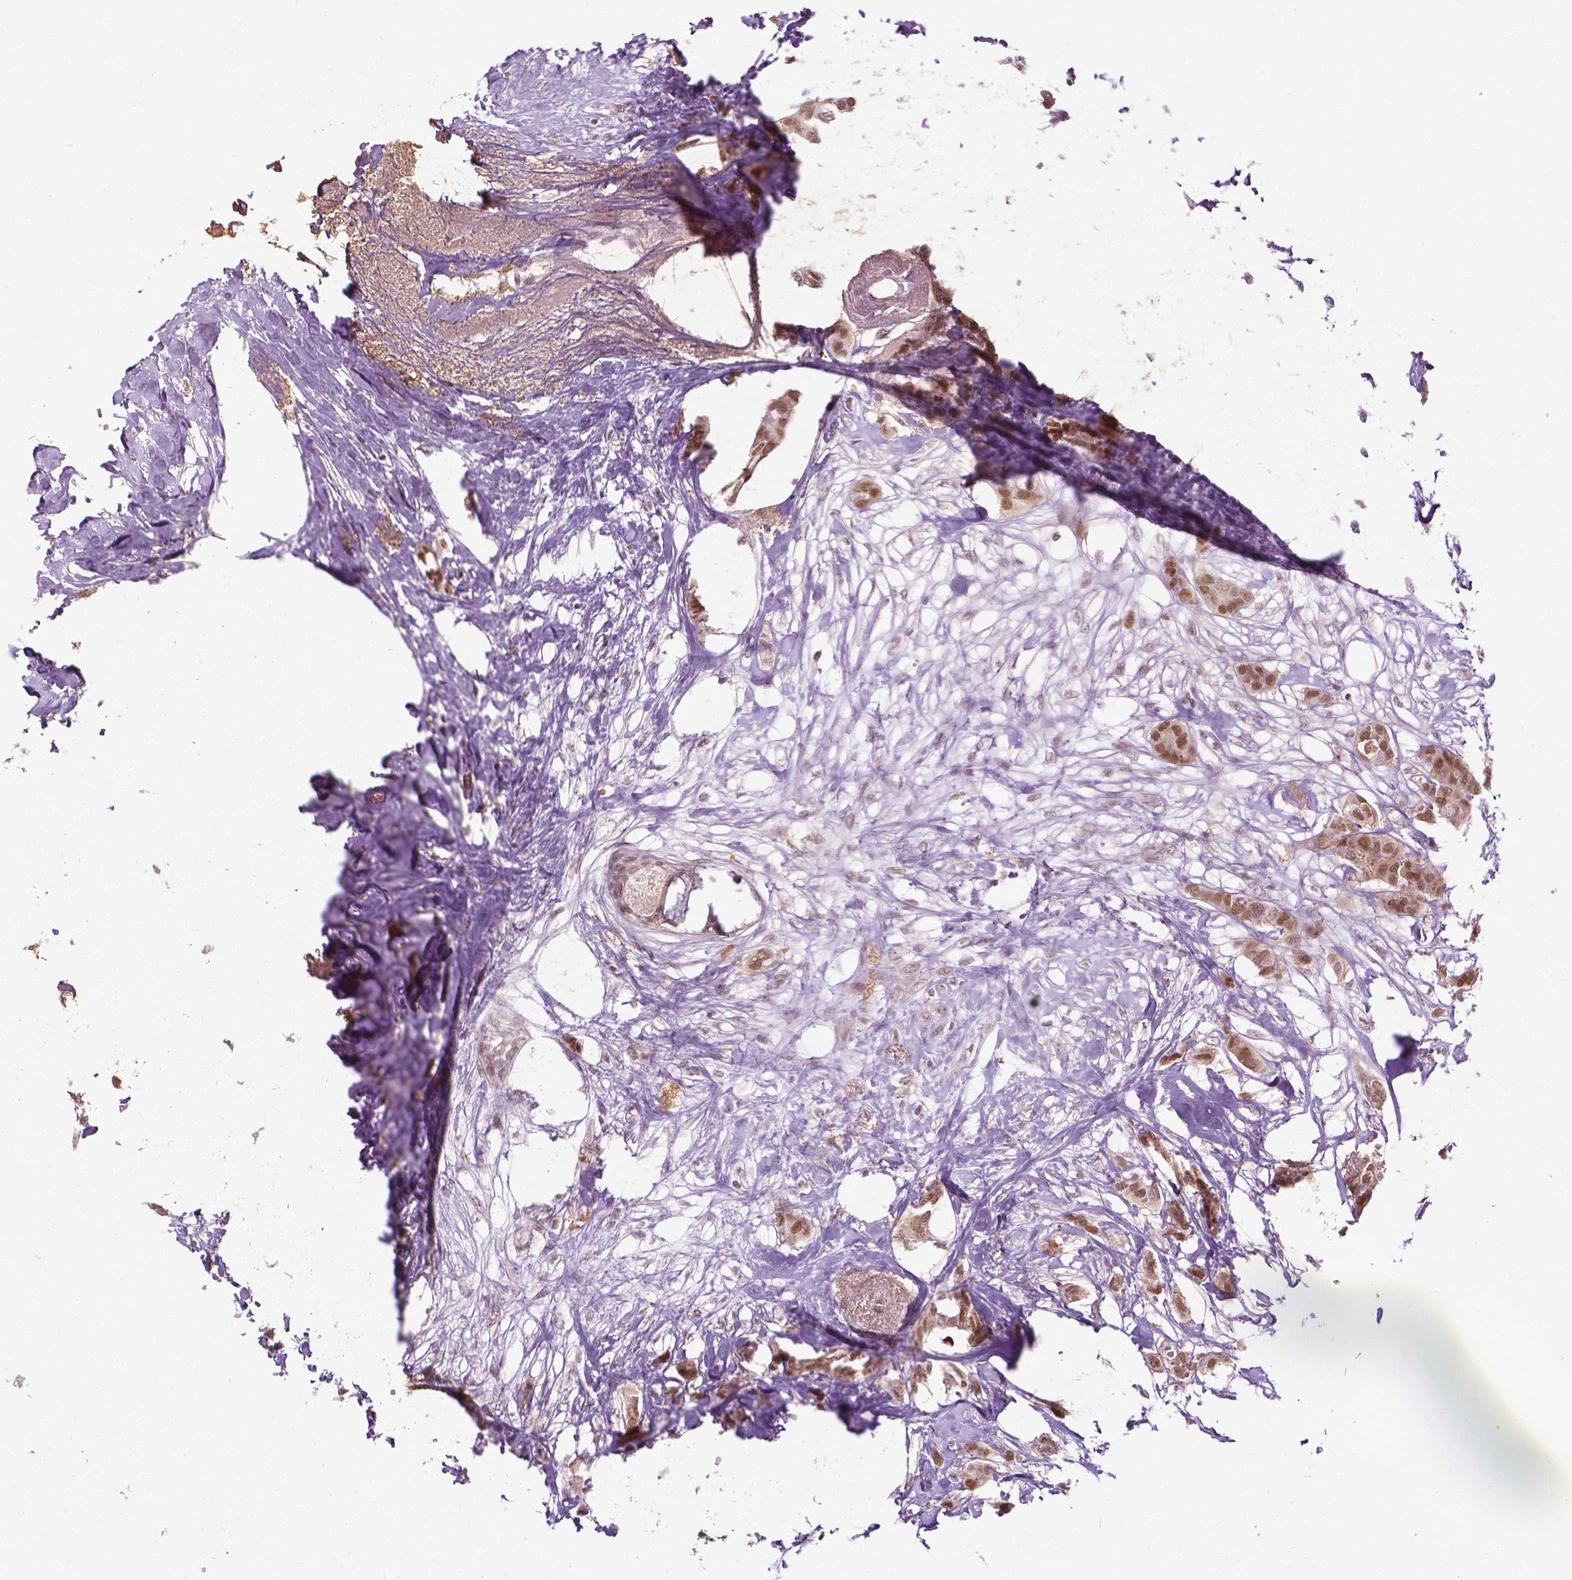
{"staining": {"intensity": "moderate", "quantity": ">75%", "location": "nuclear"}, "tissue": "breast cancer", "cell_type": "Tumor cells", "image_type": "cancer", "snomed": [{"axis": "morphology", "description": "Duct carcinoma"}, {"axis": "topography", "description": "Breast"}], "caption": "A high-resolution photomicrograph shows immunohistochemistry staining of breast cancer, which reveals moderate nuclear positivity in about >75% of tumor cells. Nuclei are stained in blue.", "gene": "UBQLN4", "patient": {"sex": "female", "age": 62}}